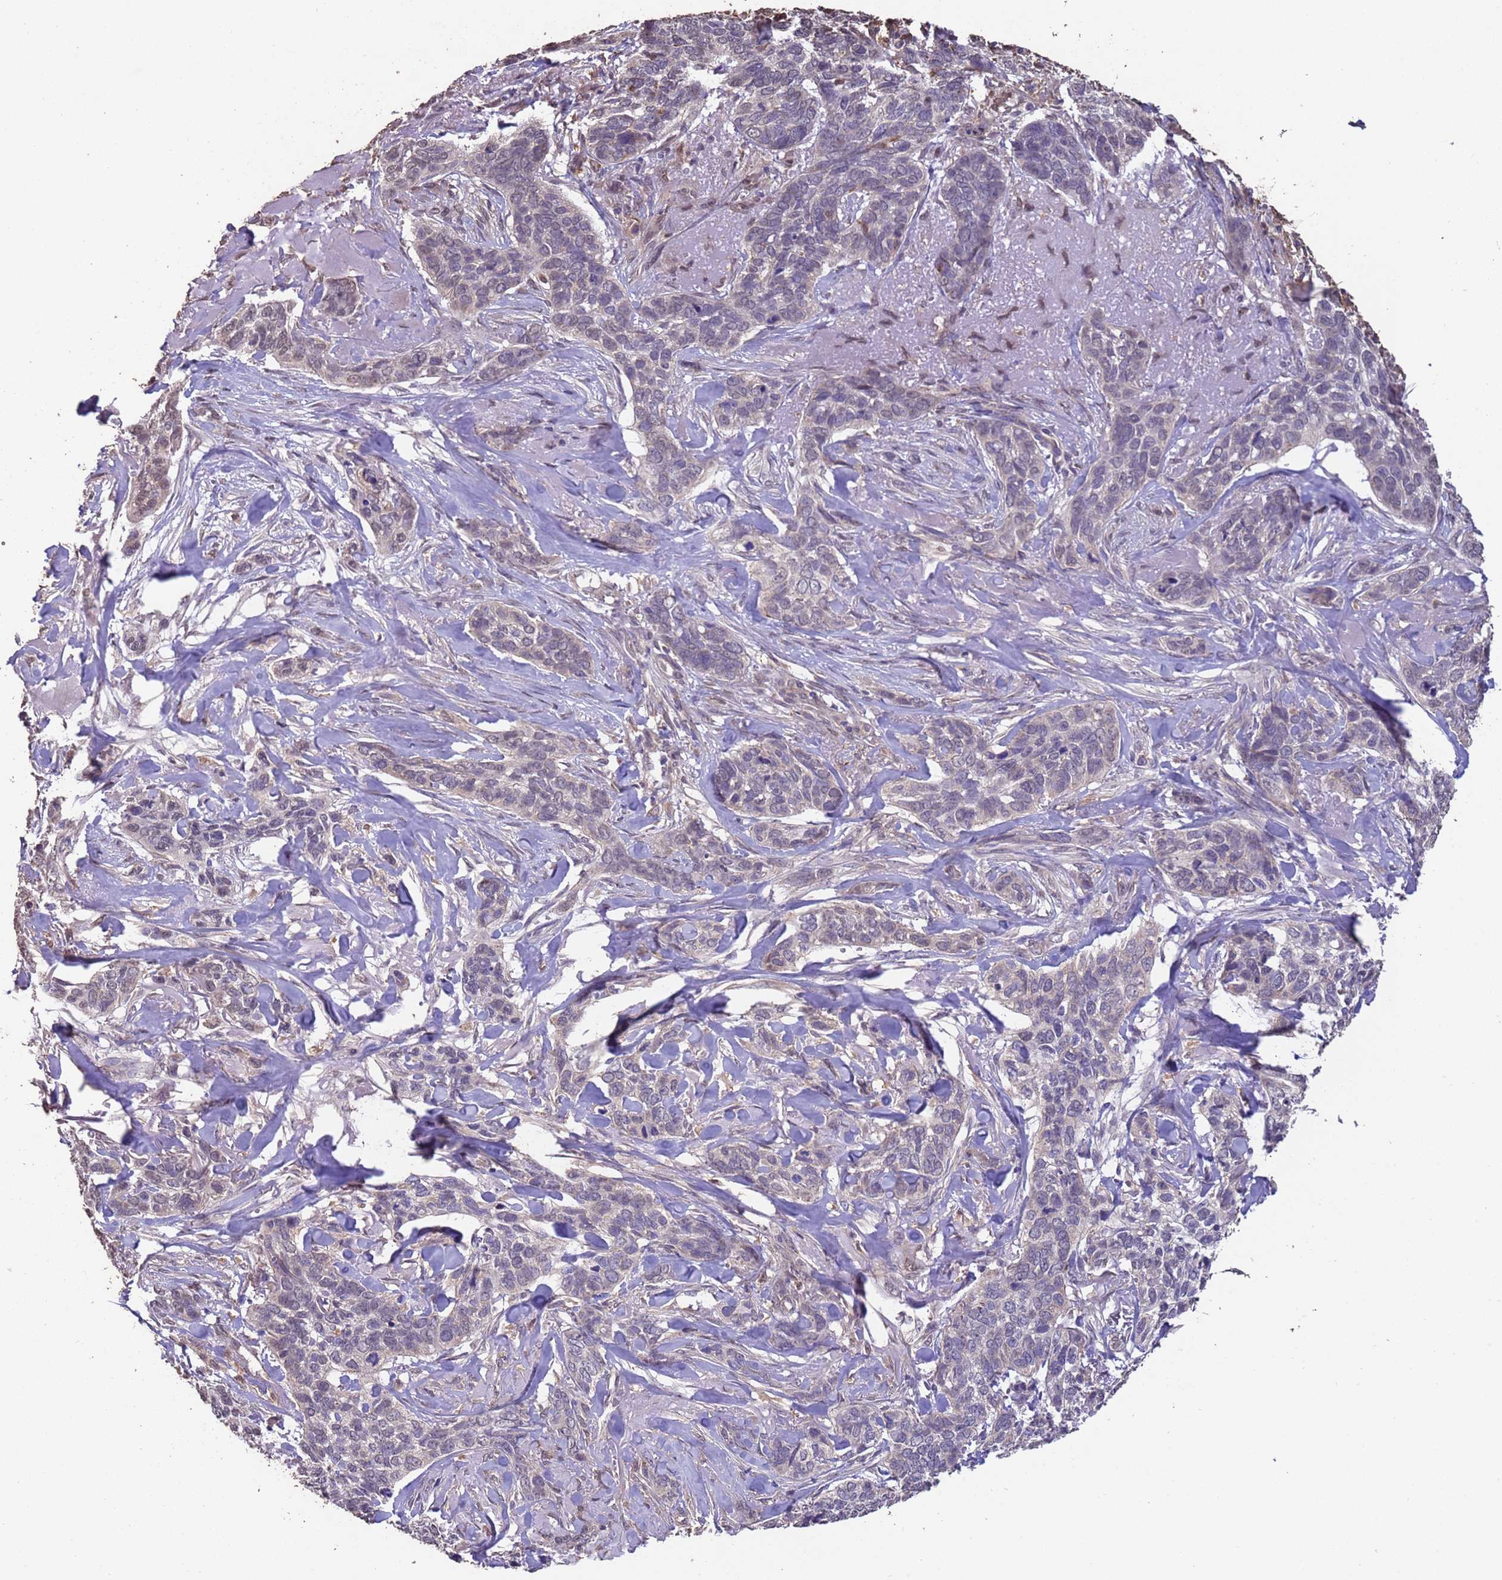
{"staining": {"intensity": "weak", "quantity": "<25%", "location": "nuclear"}, "tissue": "skin cancer", "cell_type": "Tumor cells", "image_type": "cancer", "snomed": [{"axis": "morphology", "description": "Basal cell carcinoma"}, {"axis": "topography", "description": "Skin"}], "caption": "Immunohistochemistry (IHC) photomicrograph of human basal cell carcinoma (skin) stained for a protein (brown), which exhibits no expression in tumor cells.", "gene": "NPHP1", "patient": {"sex": "male", "age": 86}}